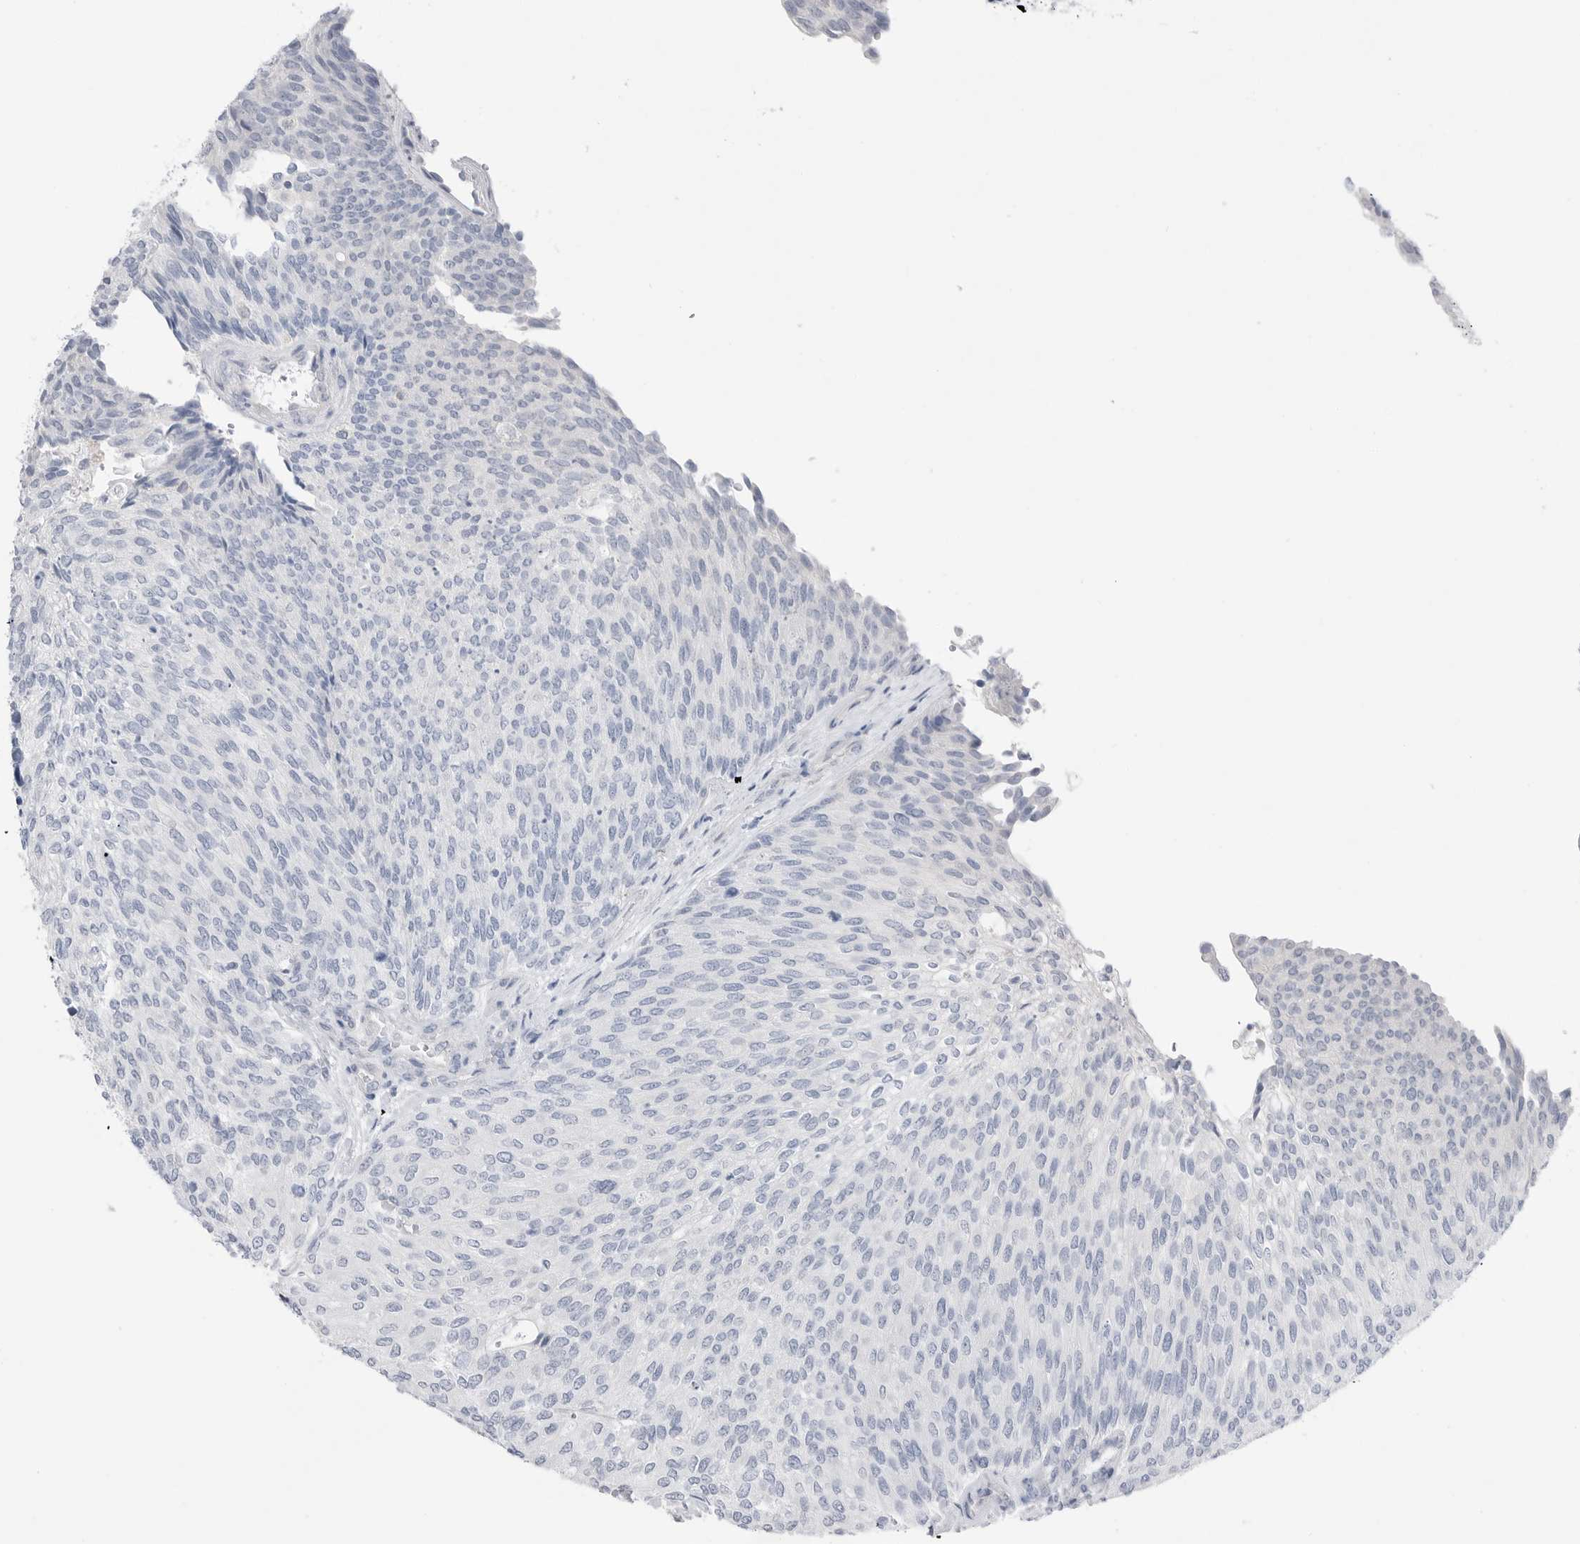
{"staining": {"intensity": "negative", "quantity": "none", "location": "none"}, "tissue": "urothelial cancer", "cell_type": "Tumor cells", "image_type": "cancer", "snomed": [{"axis": "morphology", "description": "Urothelial carcinoma, Low grade"}, {"axis": "topography", "description": "Urinary bladder"}], "caption": "Tumor cells show no significant protein positivity in low-grade urothelial carcinoma.", "gene": "ABHD12", "patient": {"sex": "female", "age": 79}}